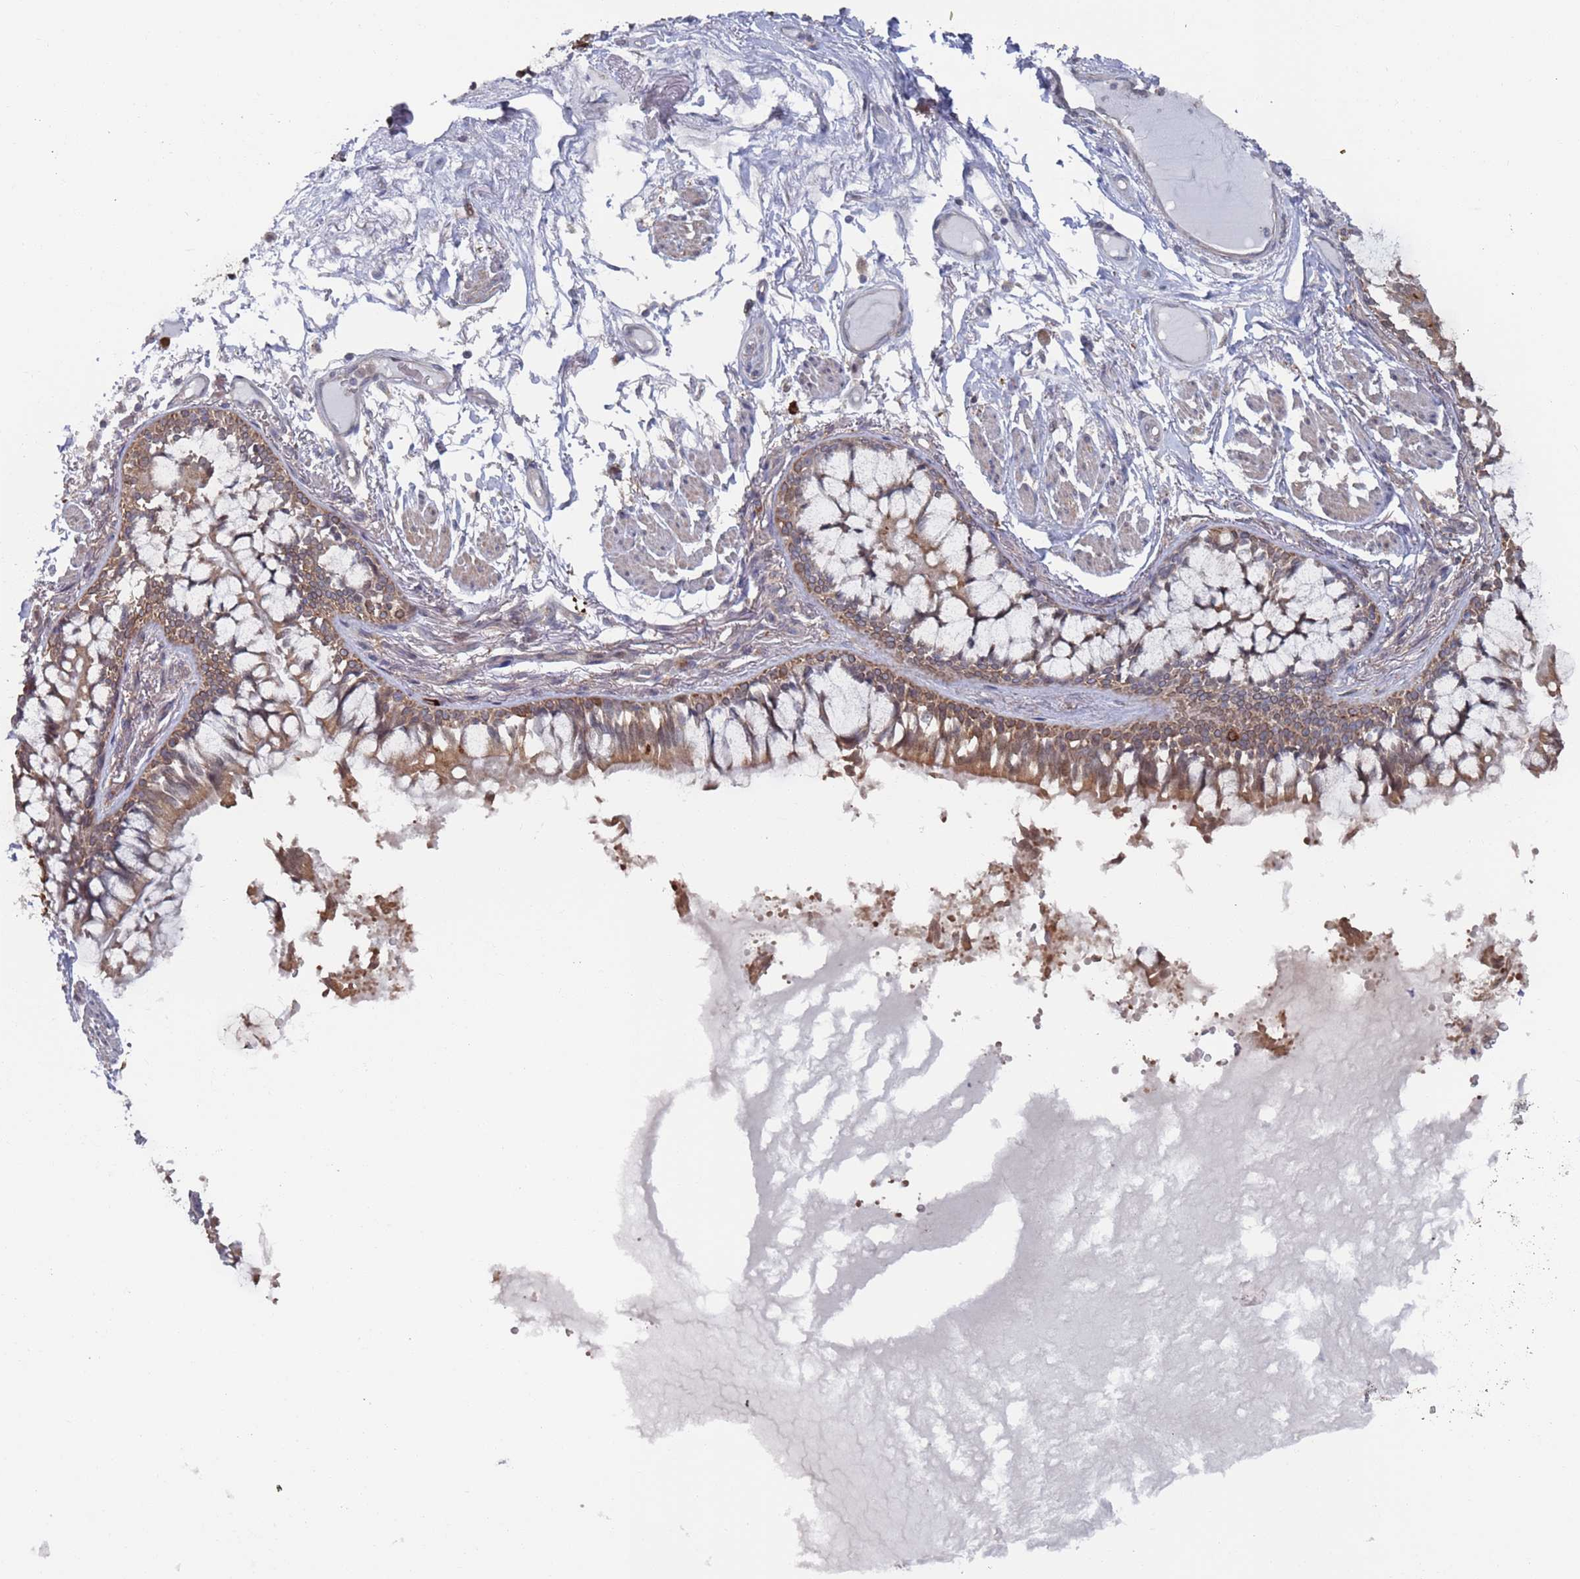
{"staining": {"intensity": "moderate", "quantity": ">75%", "location": "cytoplasmic/membranous"}, "tissue": "bronchus", "cell_type": "Respiratory epithelial cells", "image_type": "normal", "snomed": [{"axis": "morphology", "description": "Normal tissue, NOS"}, {"axis": "topography", "description": "Bronchus"}], "caption": "This image displays IHC staining of normal human bronchus, with medium moderate cytoplasmic/membranous staining in about >75% of respiratory epithelial cells.", "gene": "DGKD", "patient": {"sex": "male", "age": 70}}